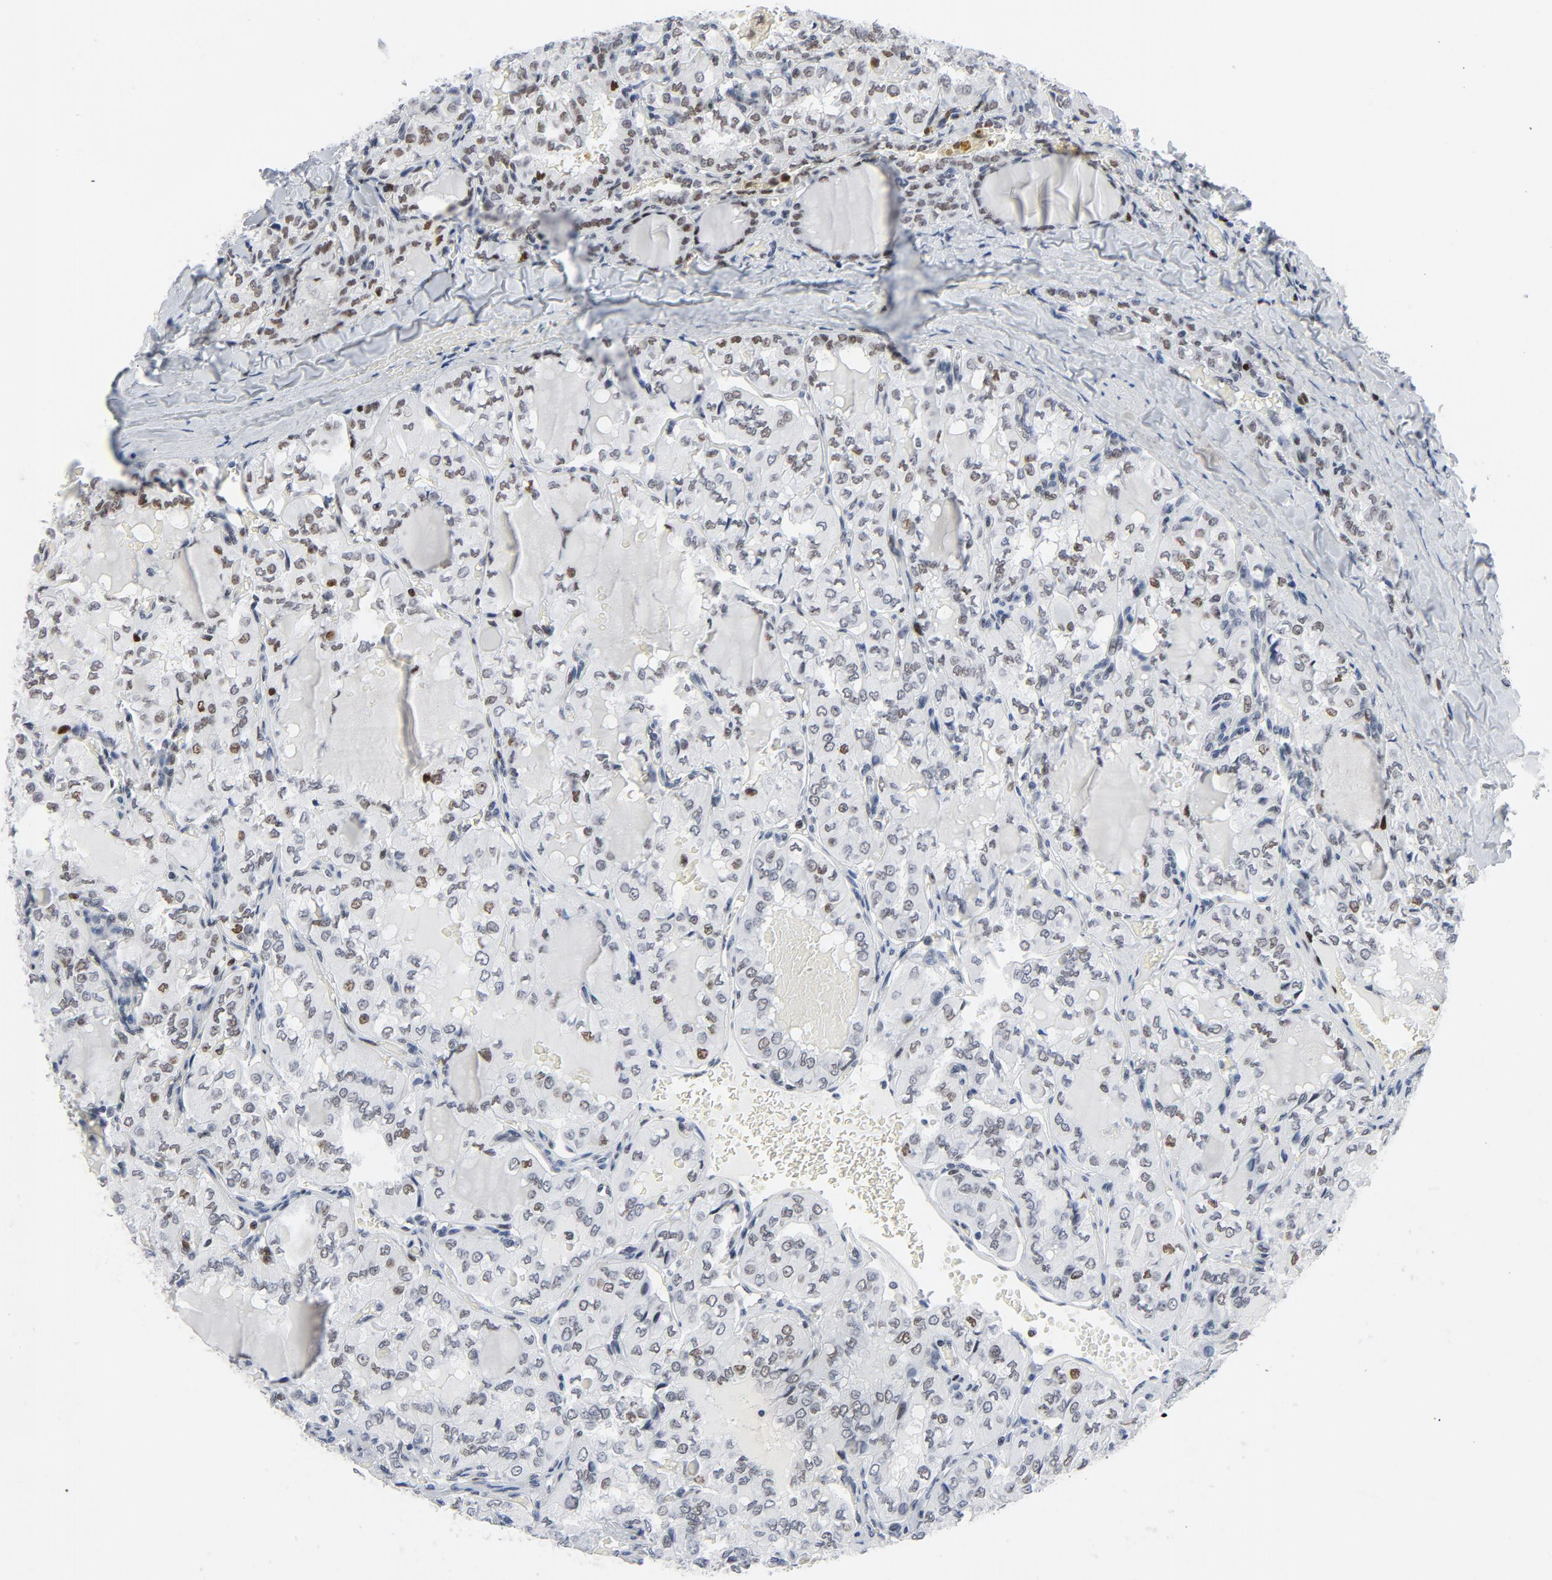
{"staining": {"intensity": "moderate", "quantity": "25%-75%", "location": "nuclear"}, "tissue": "thyroid cancer", "cell_type": "Tumor cells", "image_type": "cancer", "snomed": [{"axis": "morphology", "description": "Papillary adenocarcinoma, NOS"}, {"axis": "topography", "description": "Thyroid gland"}], "caption": "Thyroid cancer was stained to show a protein in brown. There is medium levels of moderate nuclear expression in about 25%-75% of tumor cells.", "gene": "POLD1", "patient": {"sex": "male", "age": 20}}